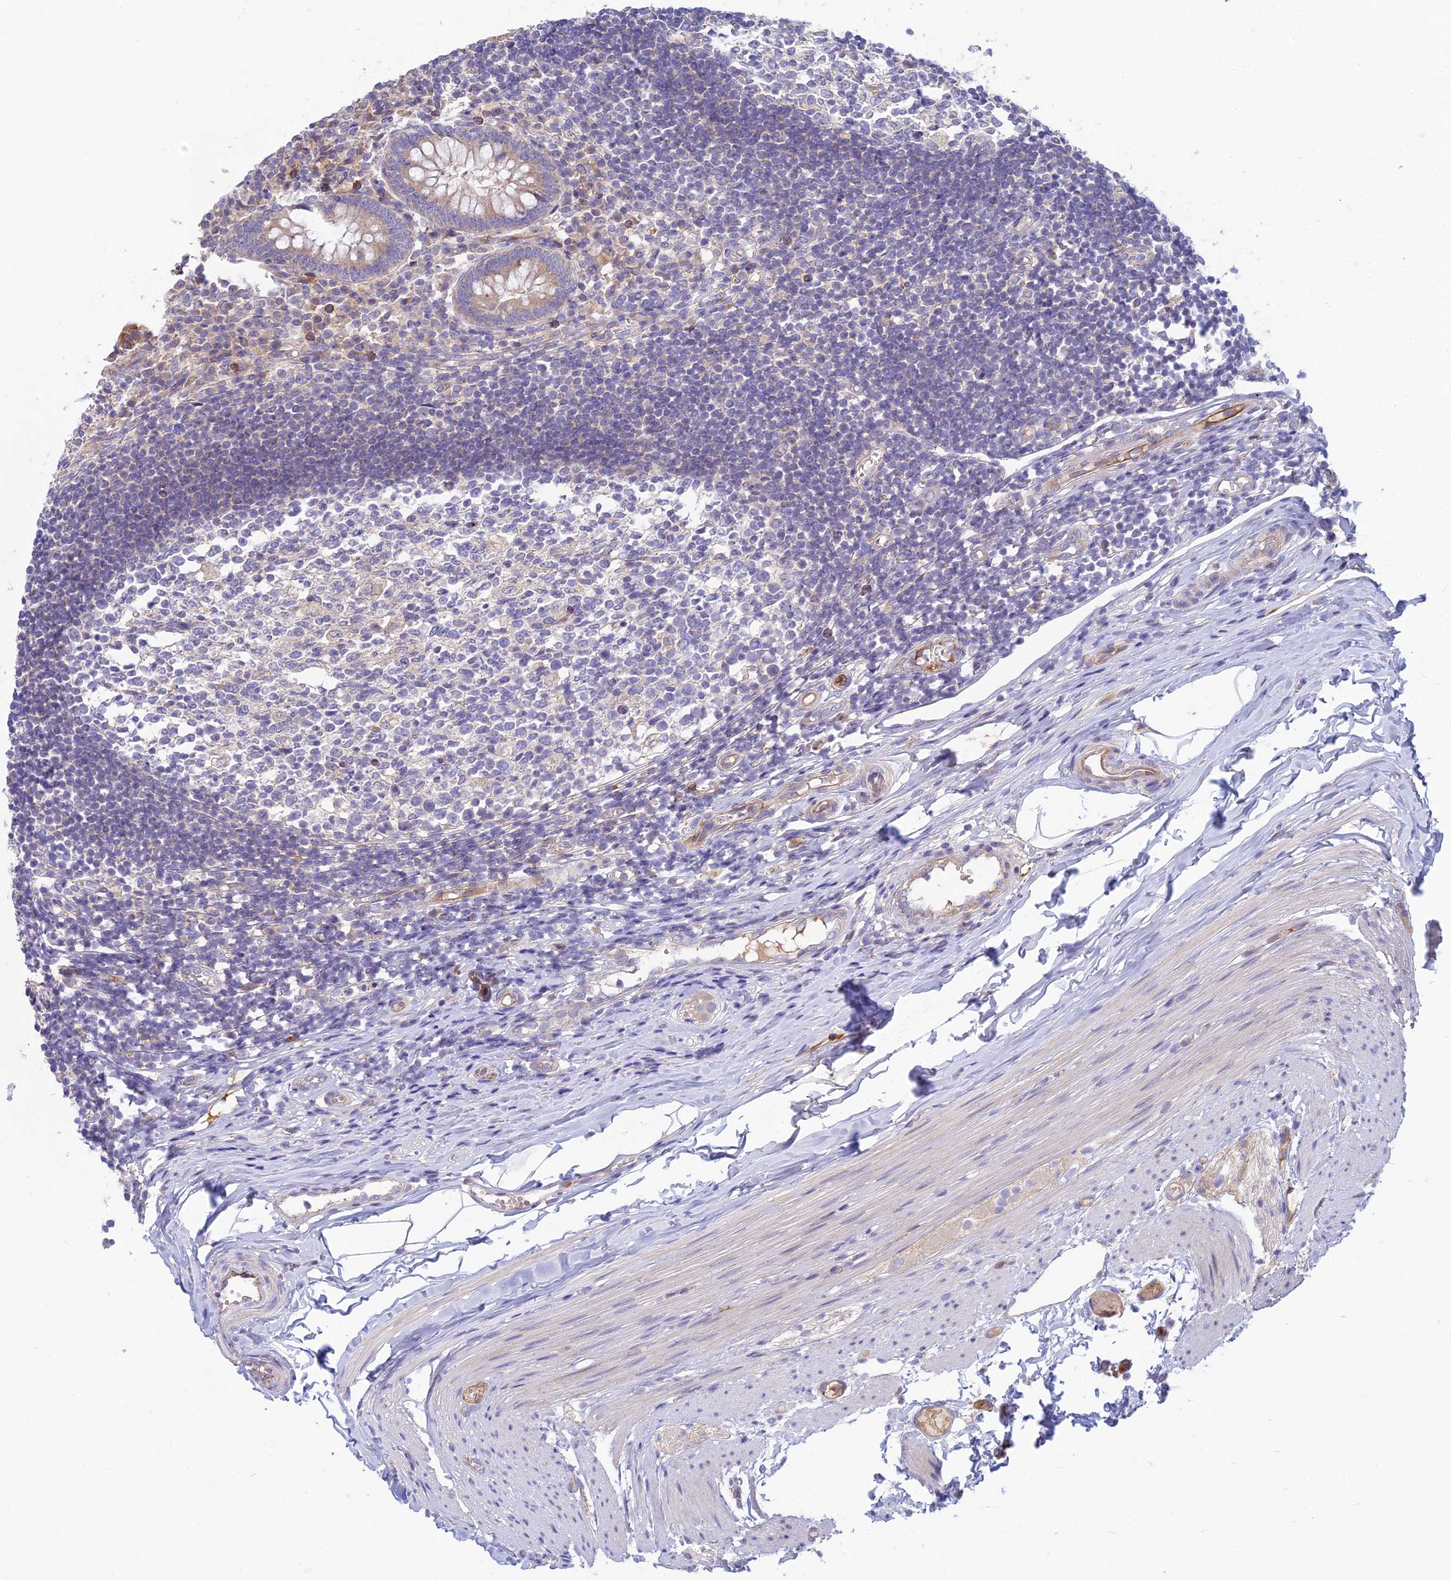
{"staining": {"intensity": "weak", "quantity": ">75%", "location": "cytoplasmic/membranous"}, "tissue": "appendix", "cell_type": "Glandular cells", "image_type": "normal", "snomed": [{"axis": "morphology", "description": "Normal tissue, NOS"}, {"axis": "topography", "description": "Appendix"}], "caption": "Immunohistochemical staining of normal human appendix exhibits >75% levels of weak cytoplasmic/membranous protein expression in about >75% of glandular cells.", "gene": "DUS2", "patient": {"sex": "female", "age": 17}}